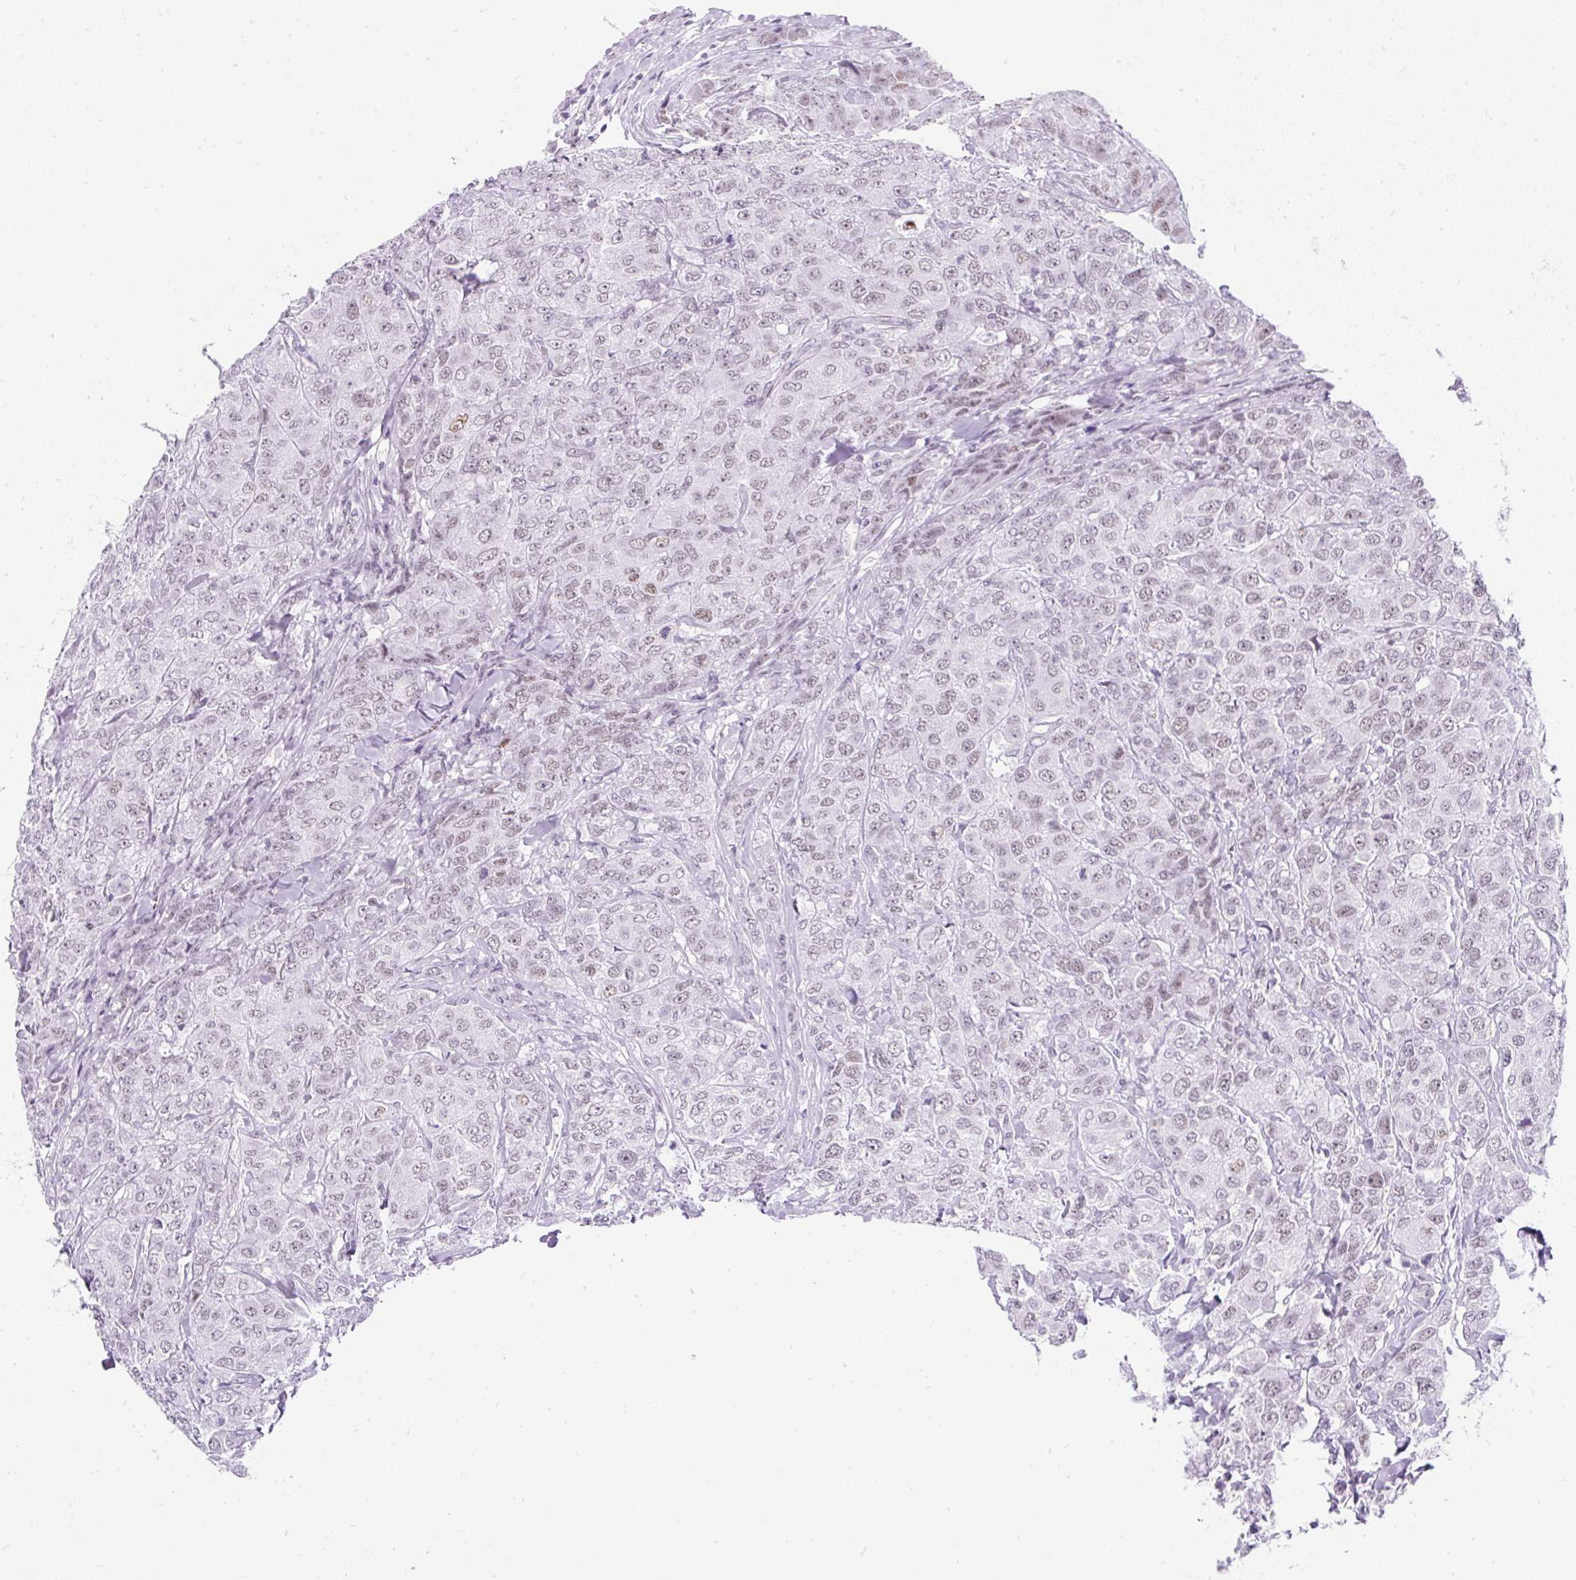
{"staining": {"intensity": "weak", "quantity": "<25%", "location": "nuclear"}, "tissue": "breast cancer", "cell_type": "Tumor cells", "image_type": "cancer", "snomed": [{"axis": "morphology", "description": "Duct carcinoma"}, {"axis": "topography", "description": "Breast"}], "caption": "Human breast cancer stained for a protein using immunohistochemistry (IHC) shows no staining in tumor cells.", "gene": "PLCXD2", "patient": {"sex": "female", "age": 43}}